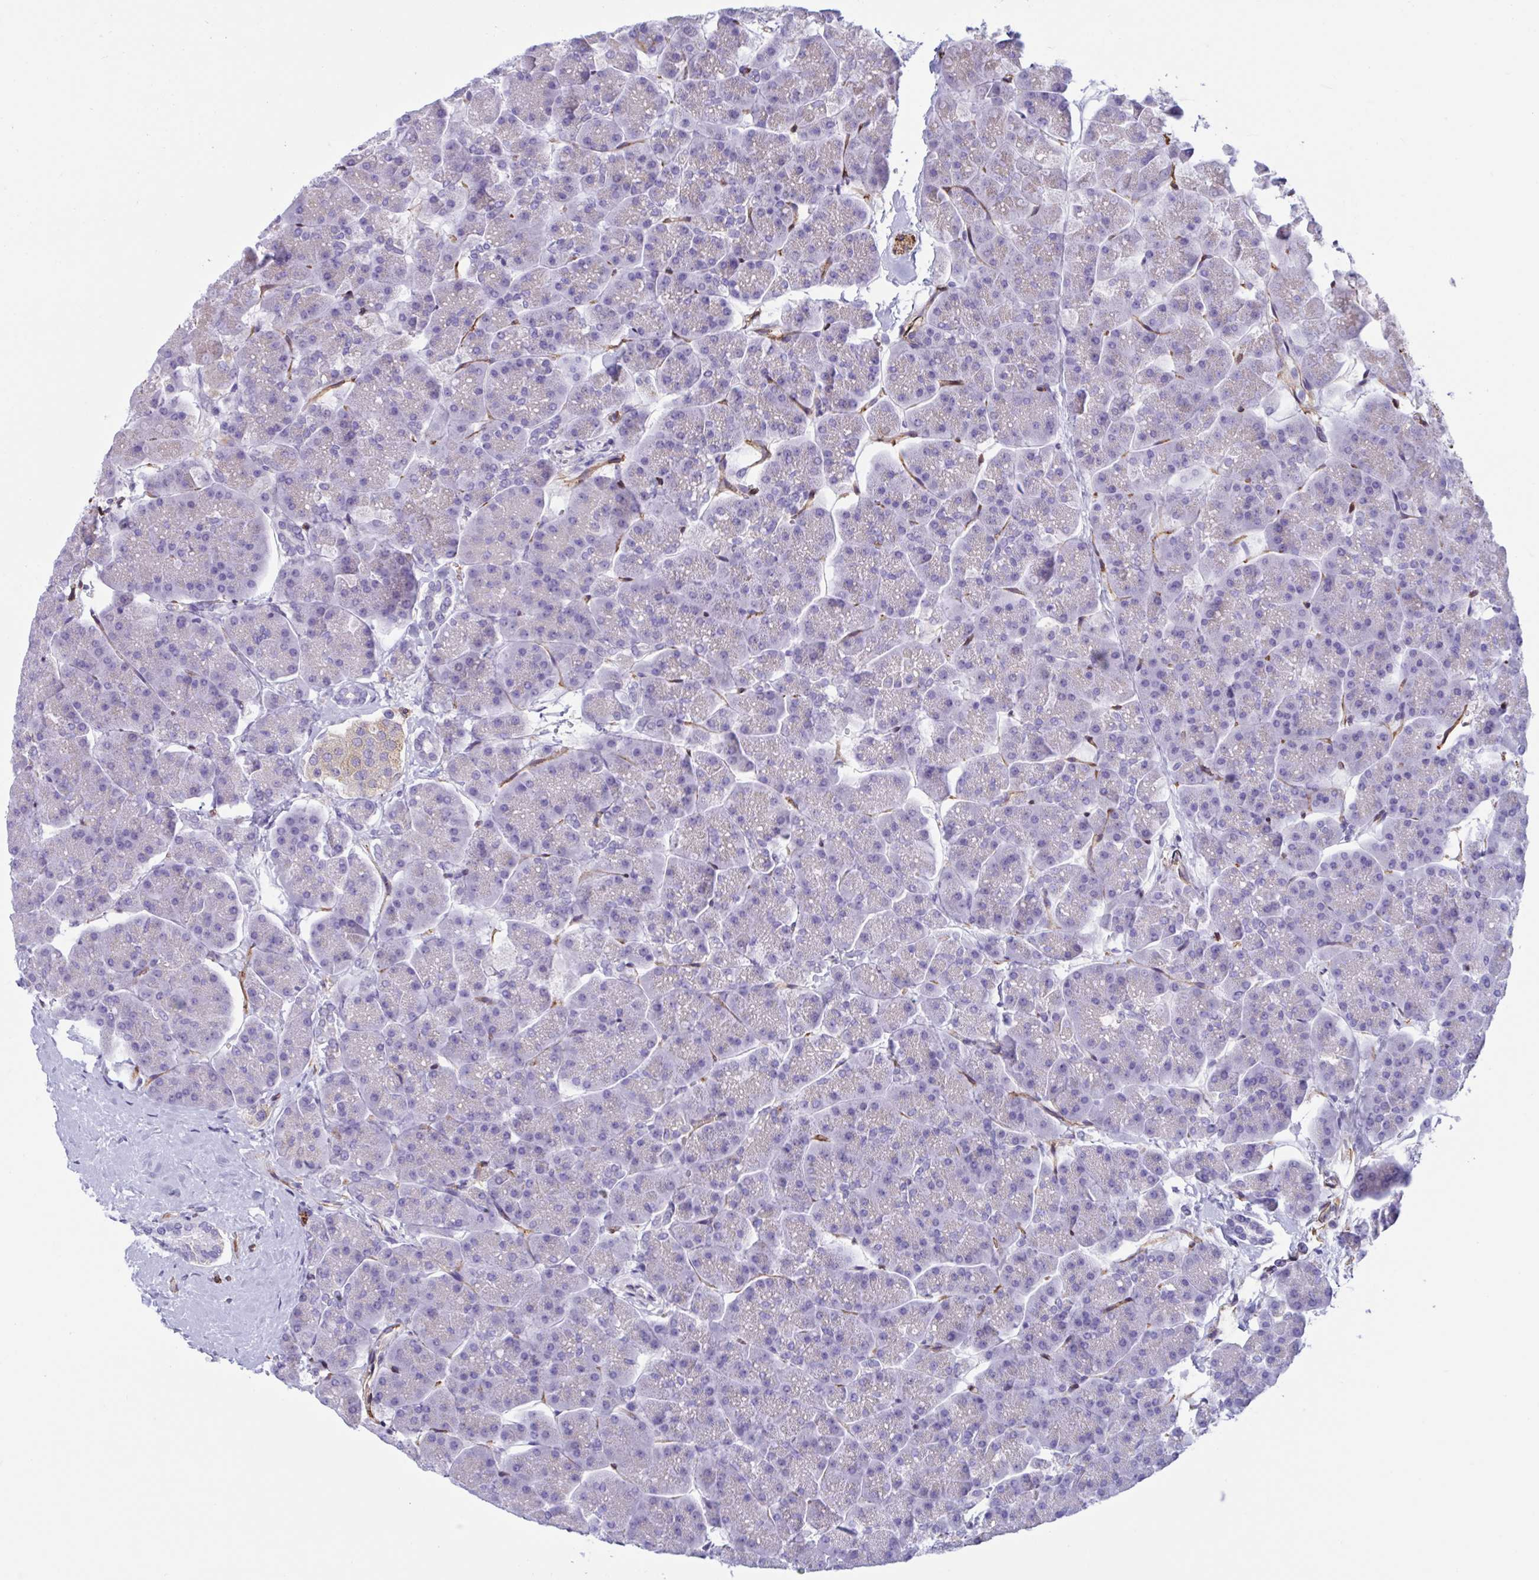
{"staining": {"intensity": "negative", "quantity": "none", "location": "none"}, "tissue": "pancreas", "cell_type": "Exocrine glandular cells", "image_type": "normal", "snomed": [{"axis": "morphology", "description": "Normal tissue, NOS"}, {"axis": "topography", "description": "Pancreas"}, {"axis": "topography", "description": "Peripheral nerve tissue"}], "caption": "This photomicrograph is of unremarkable pancreas stained with IHC to label a protein in brown with the nuclei are counter-stained blue. There is no expression in exocrine glandular cells. (Immunohistochemistry (ihc), brightfield microscopy, high magnification).", "gene": "RPL22L1", "patient": {"sex": "male", "age": 54}}